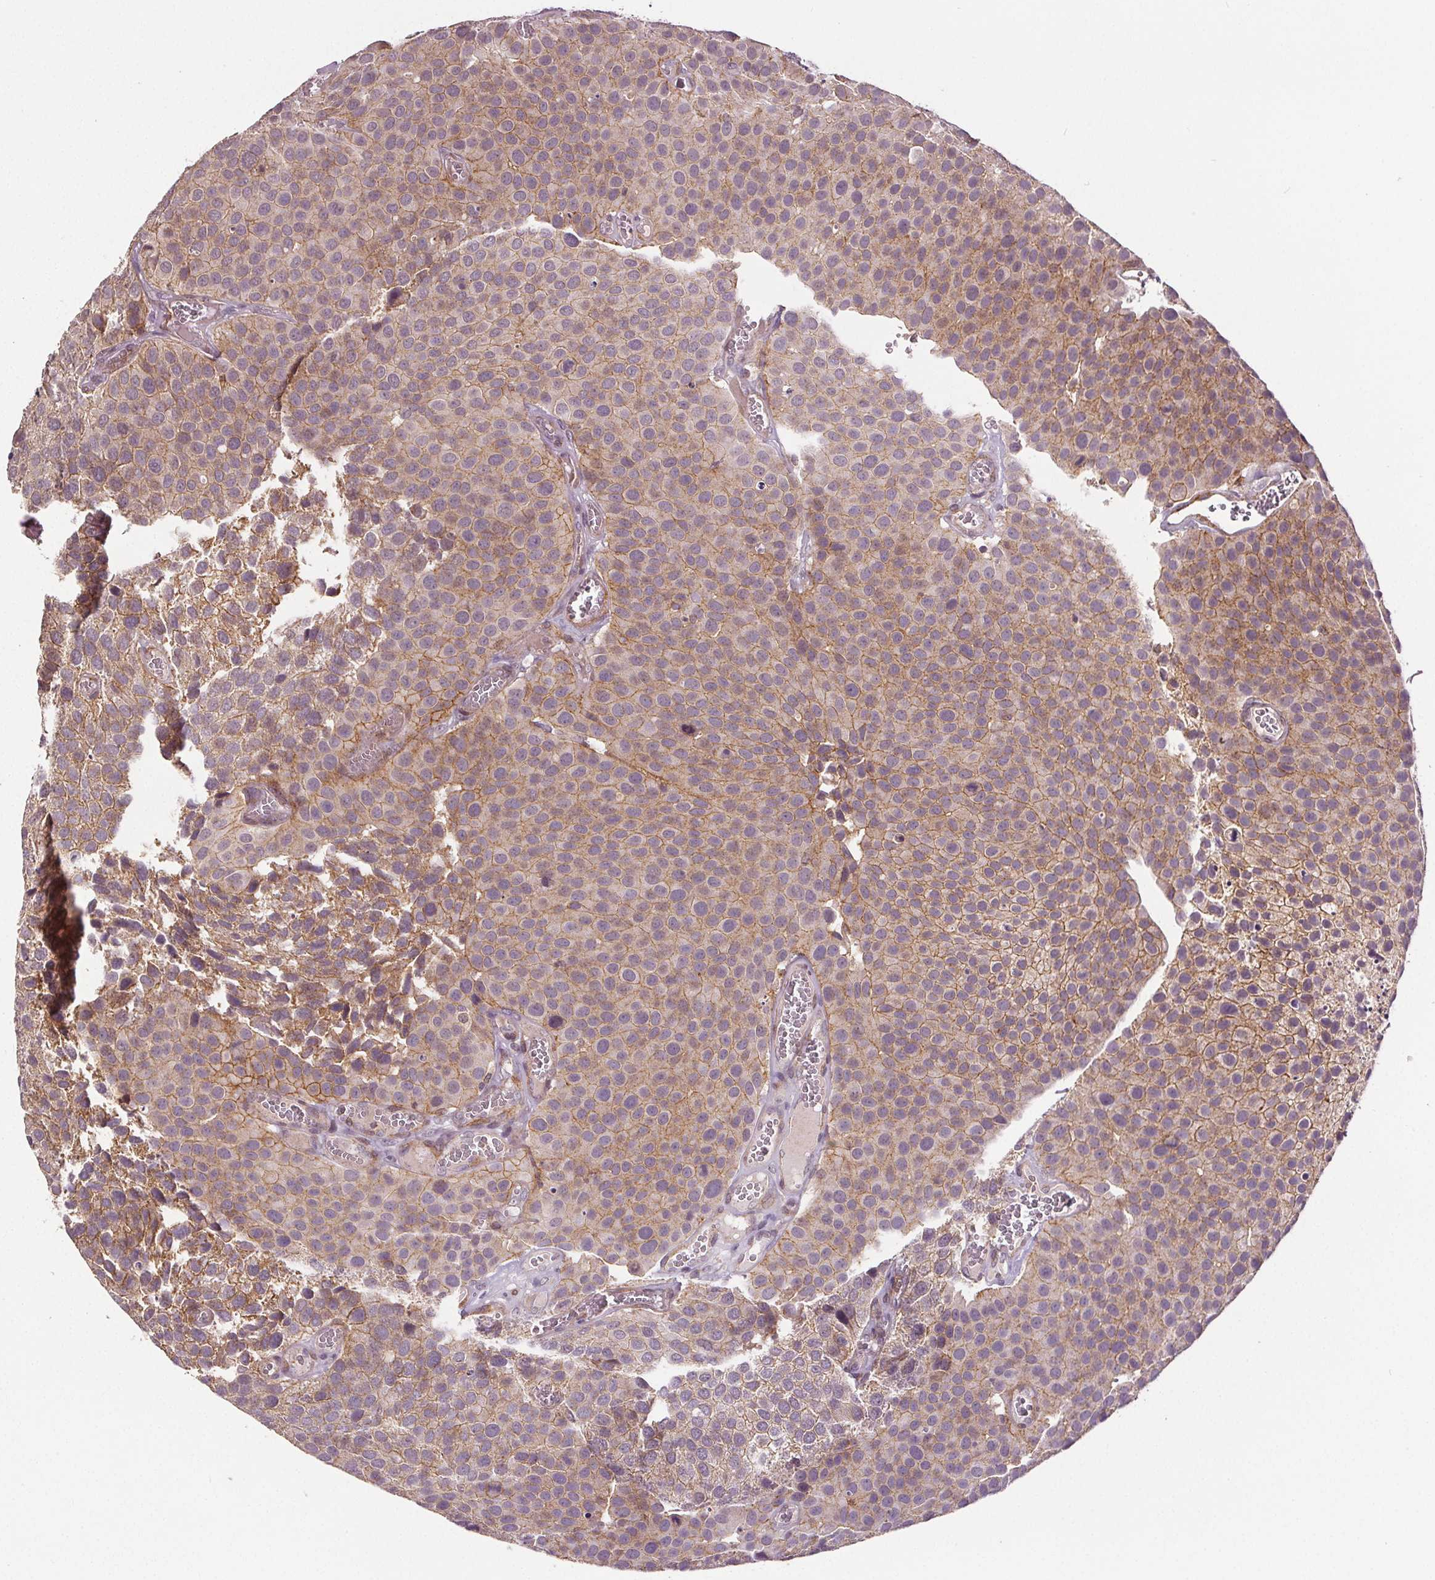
{"staining": {"intensity": "moderate", "quantity": "25%-75%", "location": "cytoplasmic/membranous"}, "tissue": "urothelial cancer", "cell_type": "Tumor cells", "image_type": "cancer", "snomed": [{"axis": "morphology", "description": "Urothelial carcinoma, Low grade"}, {"axis": "topography", "description": "Urinary bladder"}], "caption": "Immunohistochemical staining of human low-grade urothelial carcinoma exhibits moderate cytoplasmic/membranous protein positivity in about 25%-75% of tumor cells.", "gene": "EPHB3", "patient": {"sex": "female", "age": 69}}